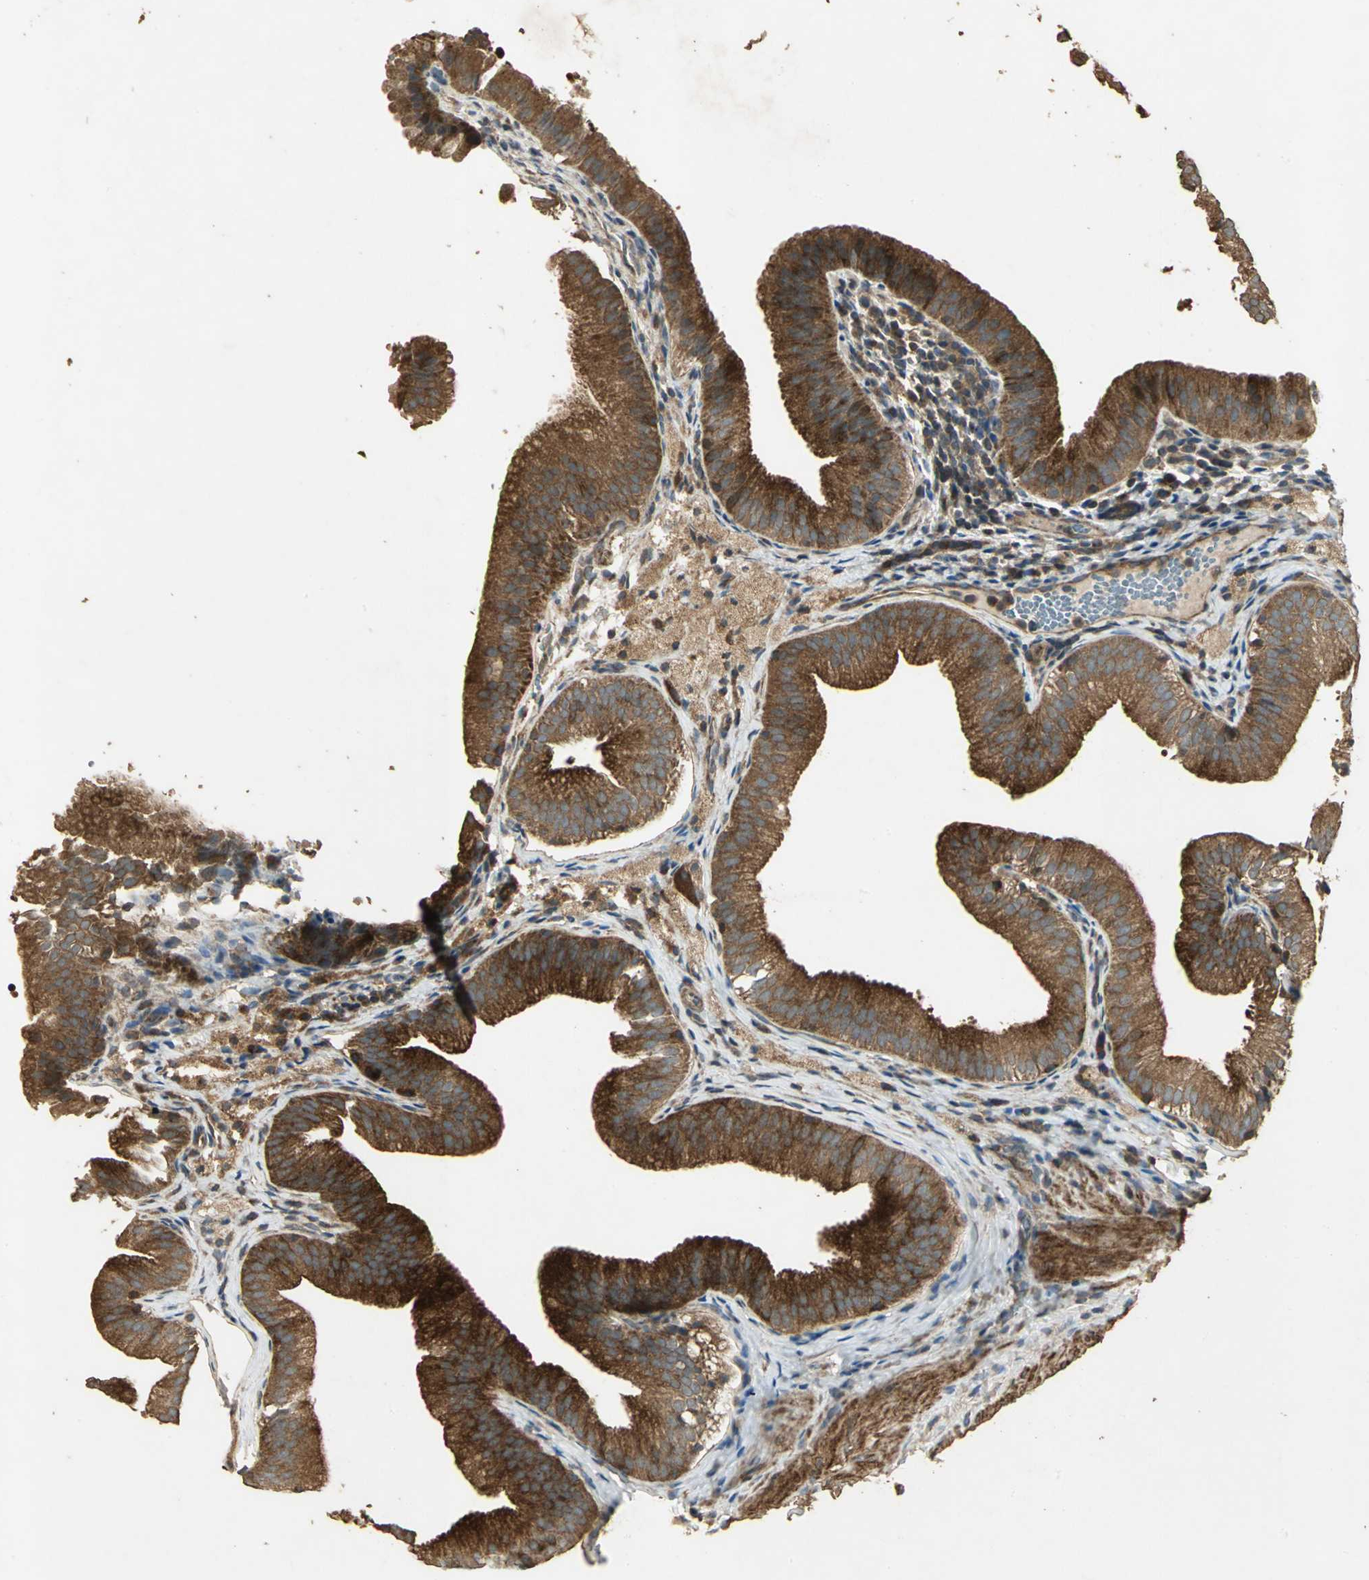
{"staining": {"intensity": "strong", "quantity": ">75%", "location": "cytoplasmic/membranous"}, "tissue": "gallbladder", "cell_type": "Glandular cells", "image_type": "normal", "snomed": [{"axis": "morphology", "description": "Normal tissue, NOS"}, {"axis": "topography", "description": "Gallbladder"}], "caption": "Immunohistochemical staining of unremarkable gallbladder displays high levels of strong cytoplasmic/membranous staining in approximately >75% of glandular cells. (DAB = brown stain, brightfield microscopy at high magnification).", "gene": "KANK1", "patient": {"sex": "female", "age": 24}}